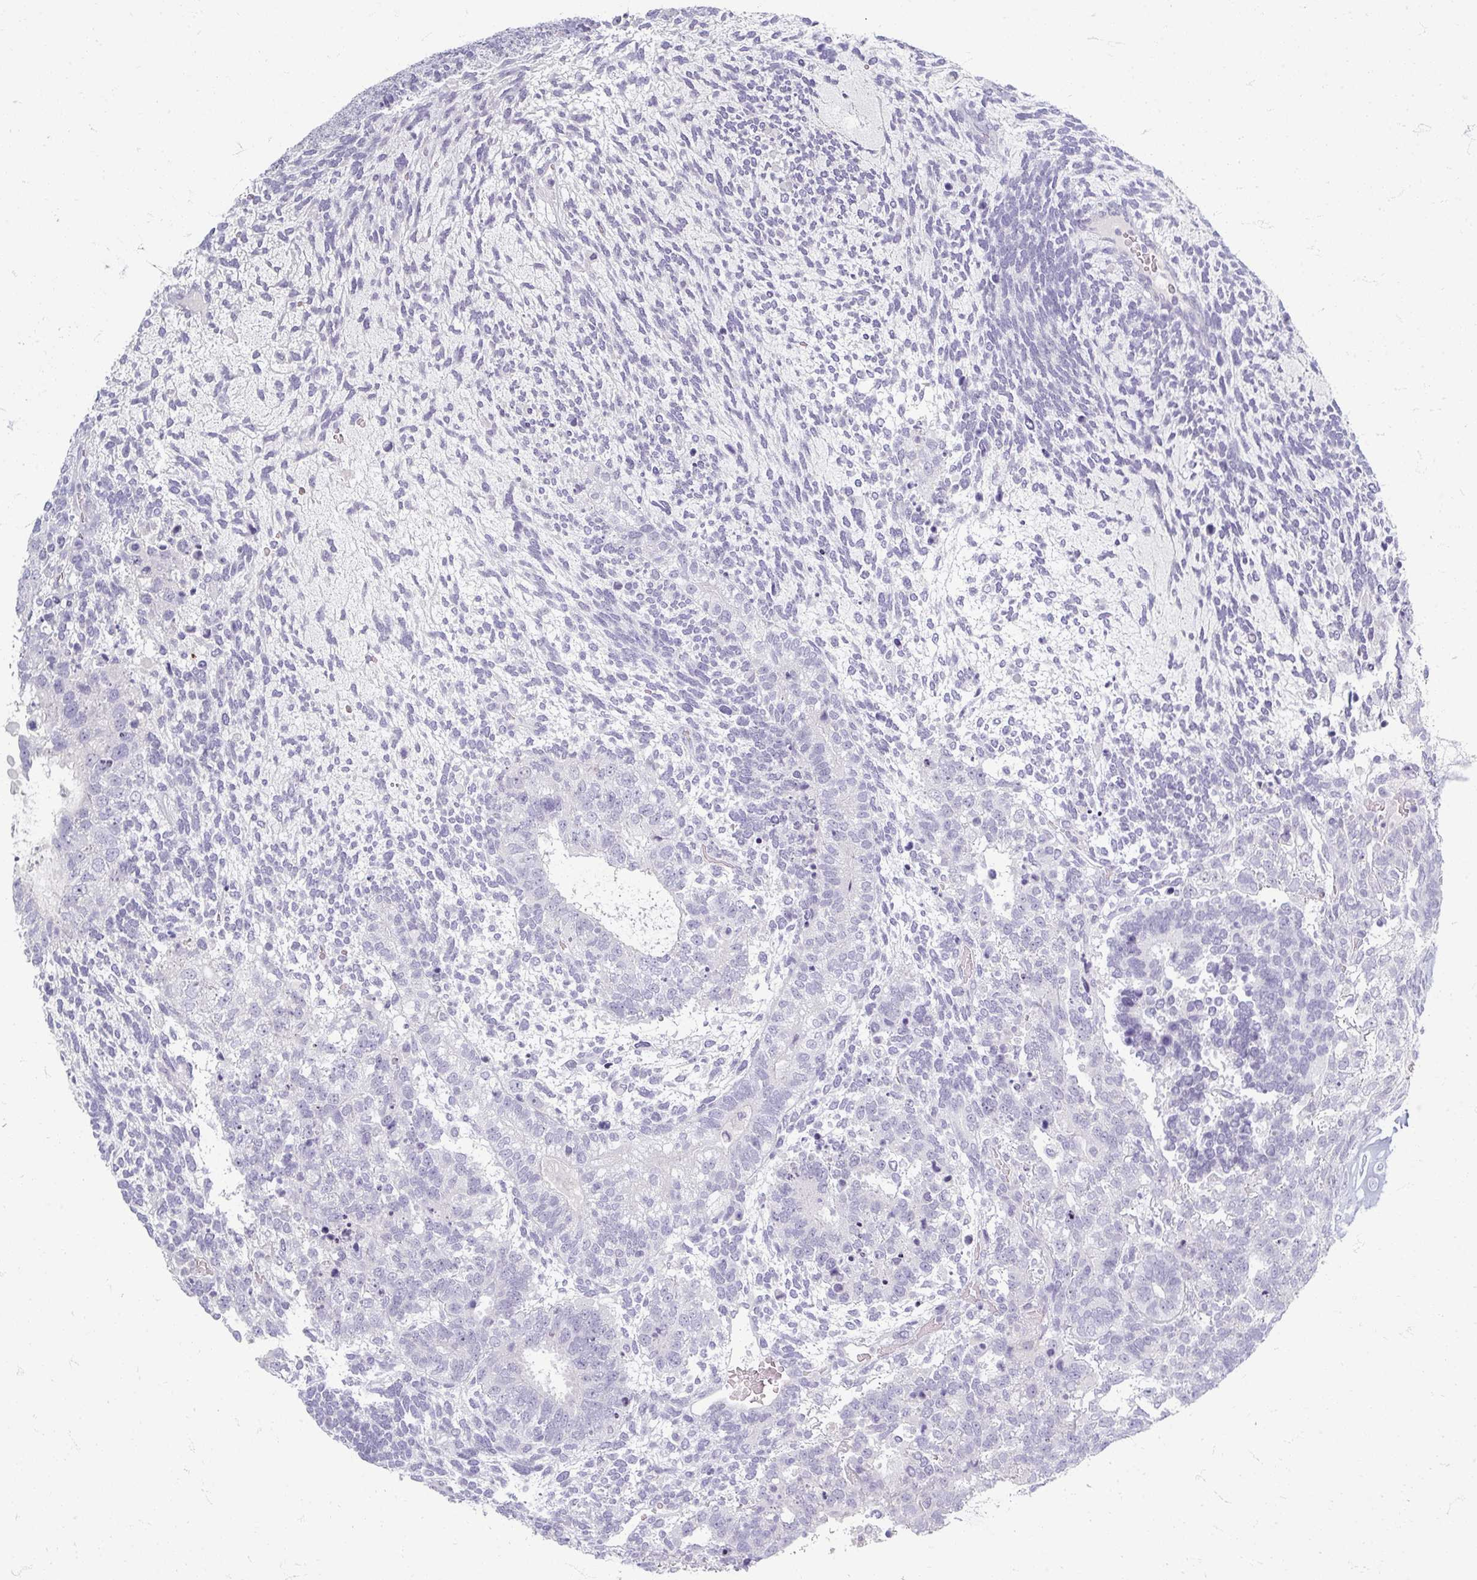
{"staining": {"intensity": "negative", "quantity": "none", "location": "none"}, "tissue": "testis cancer", "cell_type": "Tumor cells", "image_type": "cancer", "snomed": [{"axis": "morphology", "description": "Carcinoma, Embryonal, NOS"}, {"axis": "topography", "description": "Testis"}], "caption": "DAB immunohistochemical staining of human embryonal carcinoma (testis) displays no significant staining in tumor cells.", "gene": "ZNF878", "patient": {"sex": "male", "age": 23}}